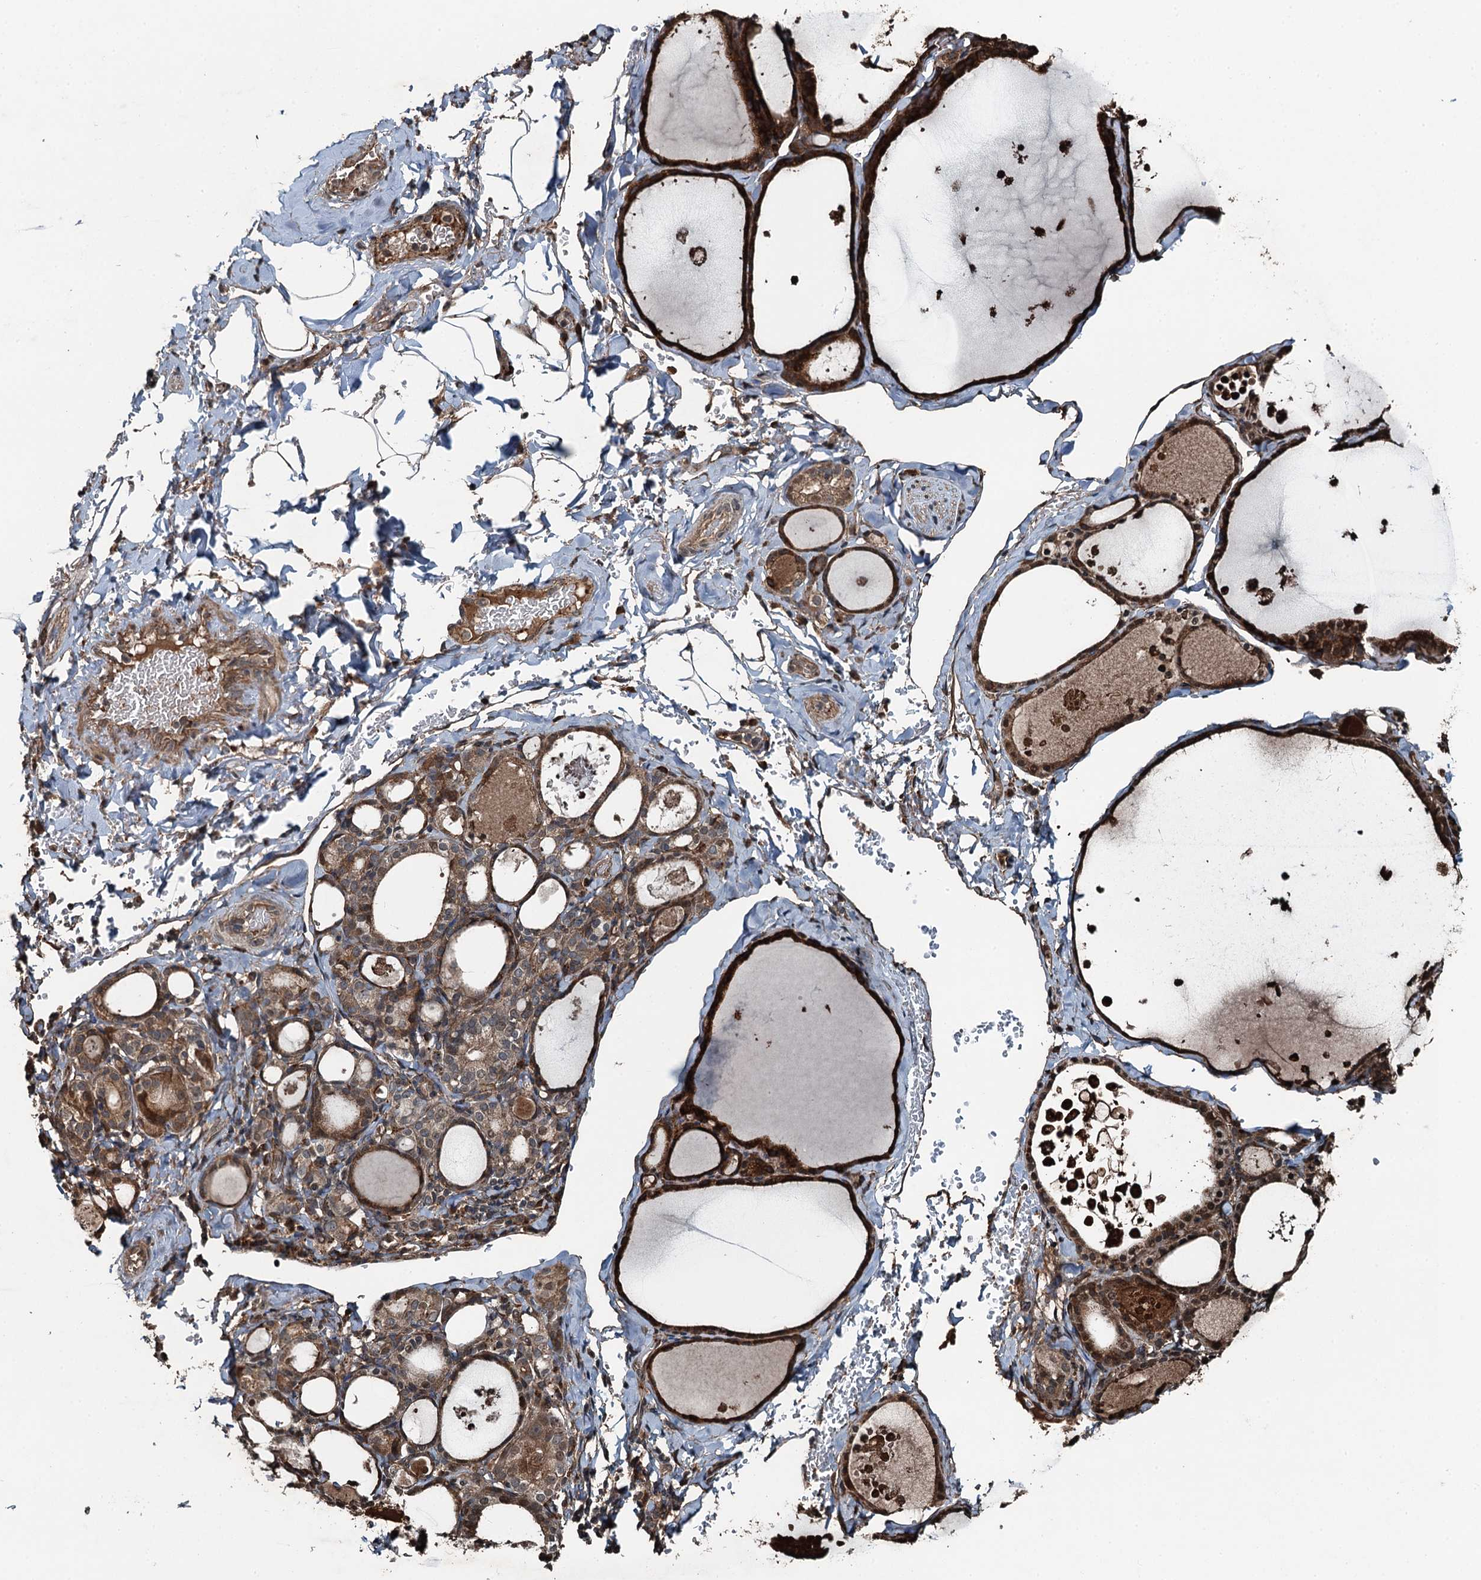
{"staining": {"intensity": "moderate", "quantity": ">75%", "location": "cytoplasmic/membranous"}, "tissue": "thyroid gland", "cell_type": "Glandular cells", "image_type": "normal", "snomed": [{"axis": "morphology", "description": "Normal tissue, NOS"}, {"axis": "topography", "description": "Thyroid gland"}], "caption": "Immunohistochemical staining of benign human thyroid gland reveals >75% levels of moderate cytoplasmic/membranous protein expression in about >75% of glandular cells. The protein is shown in brown color, while the nuclei are stained blue.", "gene": "TCTN1", "patient": {"sex": "male", "age": 56}}